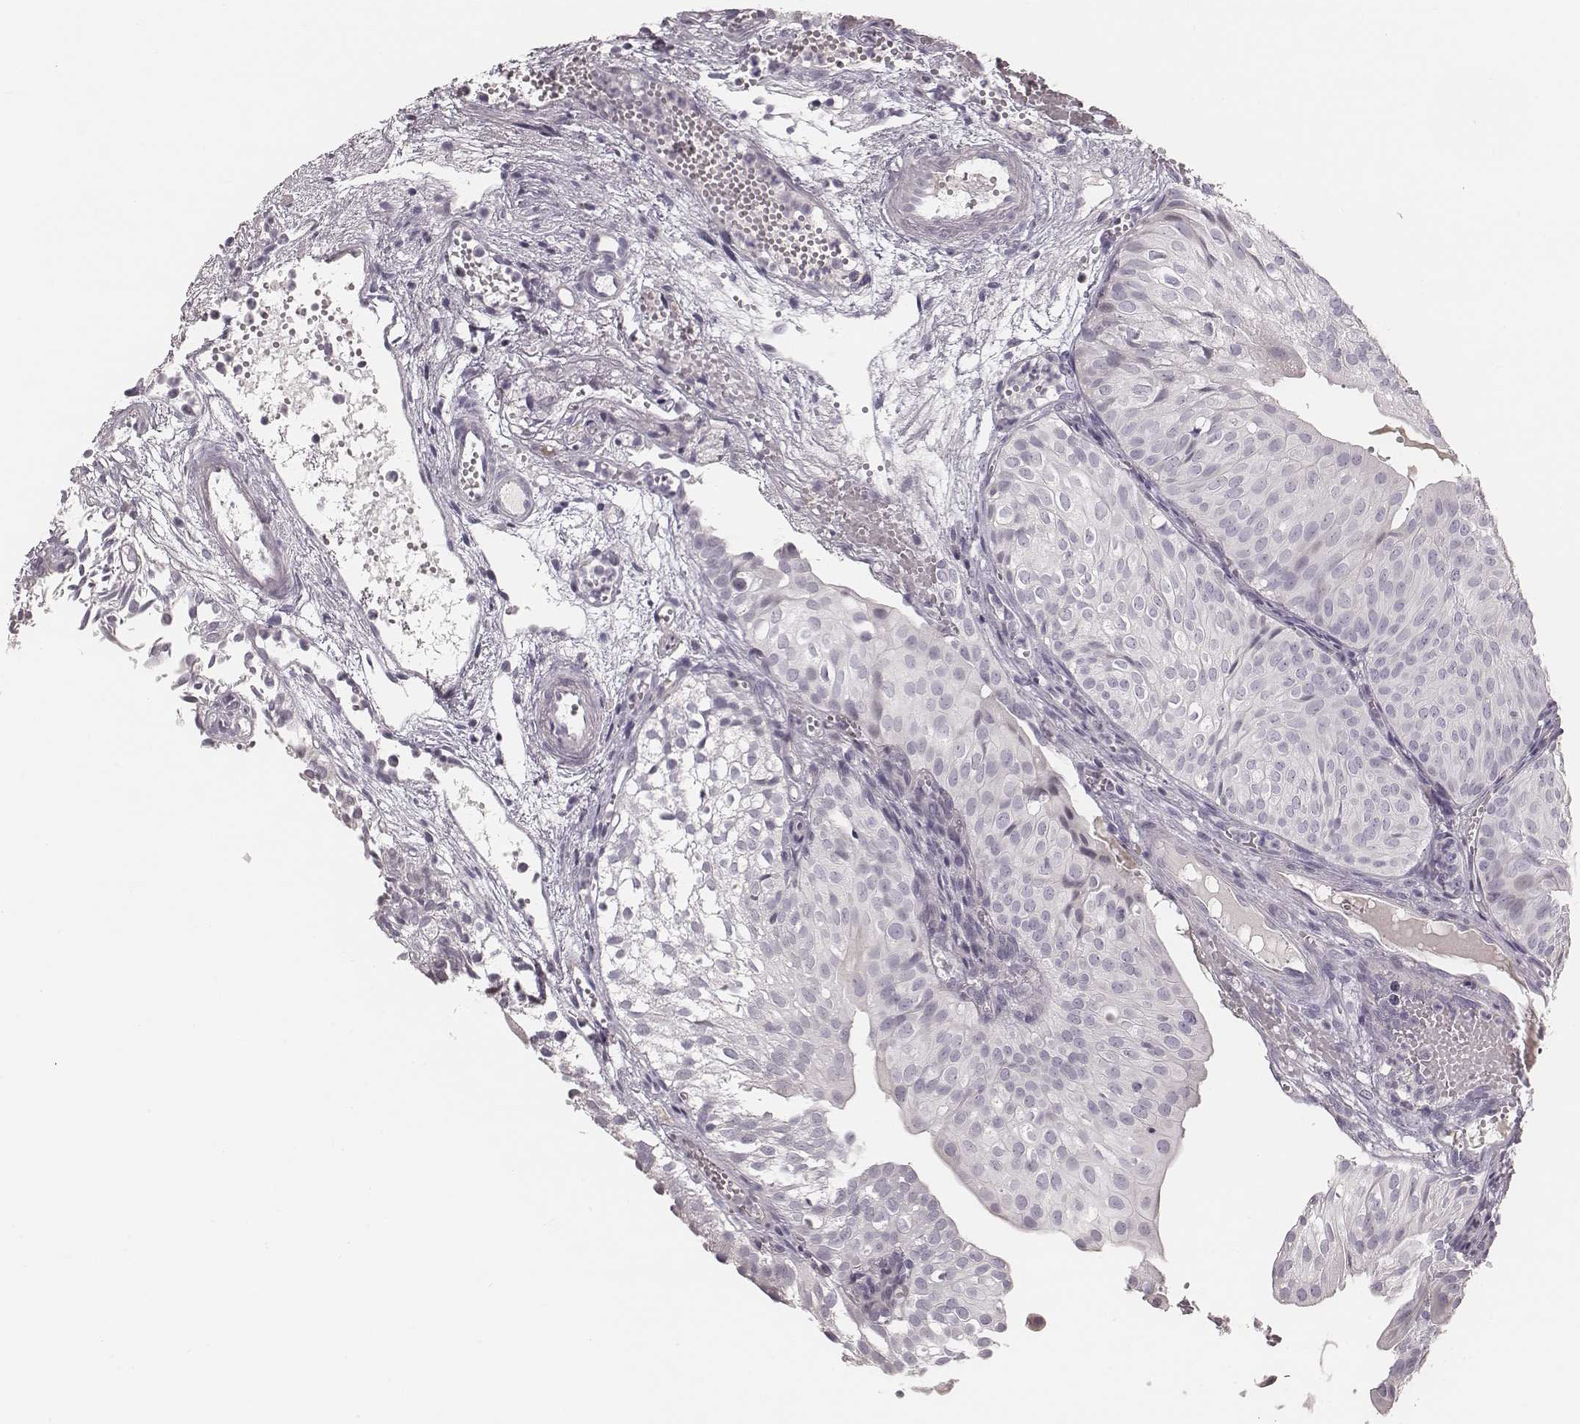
{"staining": {"intensity": "negative", "quantity": "none", "location": "none"}, "tissue": "urothelial cancer", "cell_type": "Tumor cells", "image_type": "cancer", "snomed": [{"axis": "morphology", "description": "Urothelial carcinoma, Low grade"}, {"axis": "topography", "description": "Urinary bladder"}], "caption": "DAB (3,3'-diaminobenzidine) immunohistochemical staining of urothelial carcinoma (low-grade) shows no significant staining in tumor cells. (DAB IHC, high magnification).", "gene": "S100Z", "patient": {"sex": "male", "age": 72}}